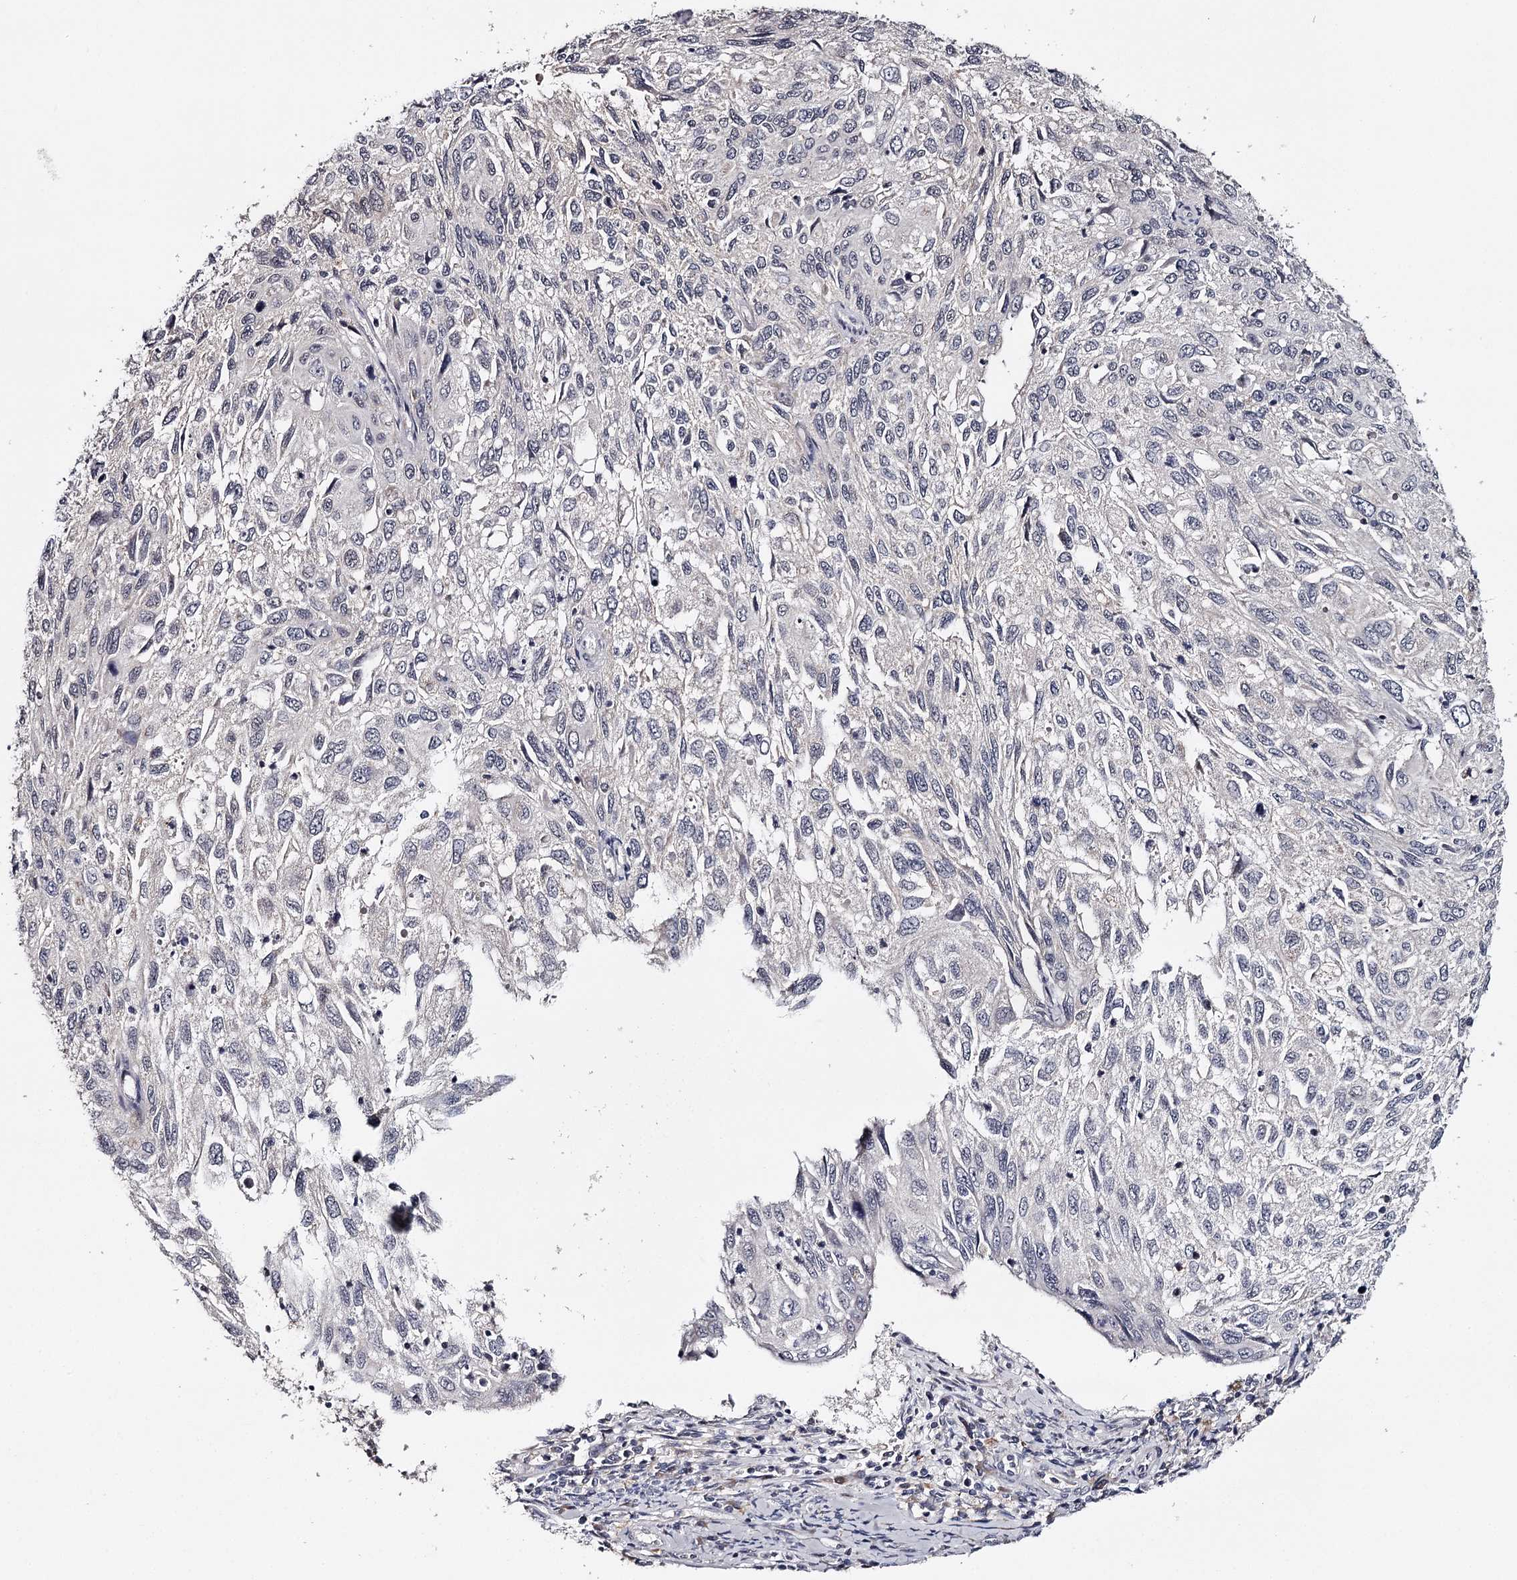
{"staining": {"intensity": "weak", "quantity": "<25%", "location": "nuclear"}, "tissue": "cervical cancer", "cell_type": "Tumor cells", "image_type": "cancer", "snomed": [{"axis": "morphology", "description": "Squamous cell carcinoma, NOS"}, {"axis": "topography", "description": "Cervix"}], "caption": "IHC micrograph of cervical cancer (squamous cell carcinoma) stained for a protein (brown), which reveals no positivity in tumor cells. (Brightfield microscopy of DAB (3,3'-diaminobenzidine) IHC at high magnification).", "gene": "GTSF1", "patient": {"sex": "female", "age": 70}}